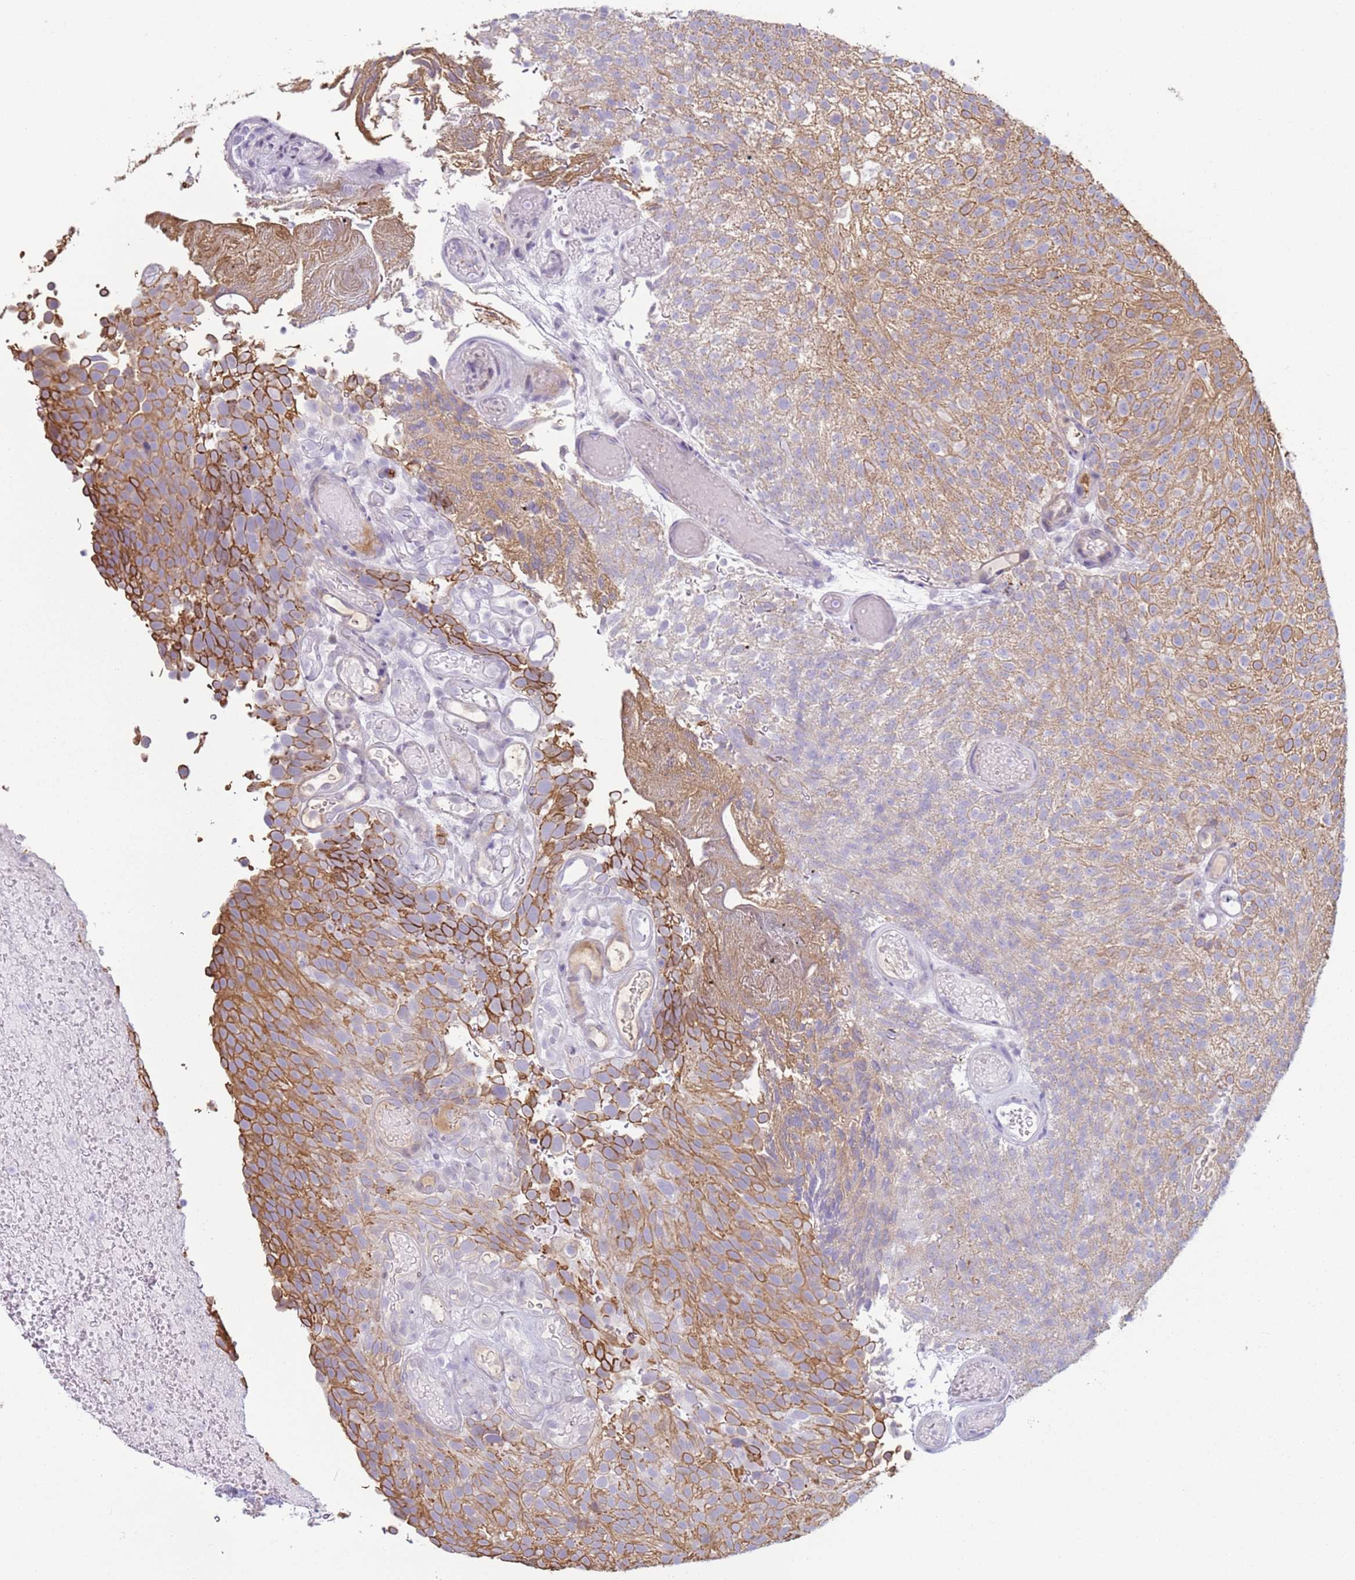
{"staining": {"intensity": "moderate", "quantity": "25%-75%", "location": "cytoplasmic/membranous"}, "tissue": "urothelial cancer", "cell_type": "Tumor cells", "image_type": "cancer", "snomed": [{"axis": "morphology", "description": "Urothelial carcinoma, Low grade"}, {"axis": "topography", "description": "Urinary bladder"}], "caption": "Low-grade urothelial carcinoma stained with a protein marker exhibits moderate staining in tumor cells.", "gene": "NPAP1", "patient": {"sex": "male", "age": 78}}